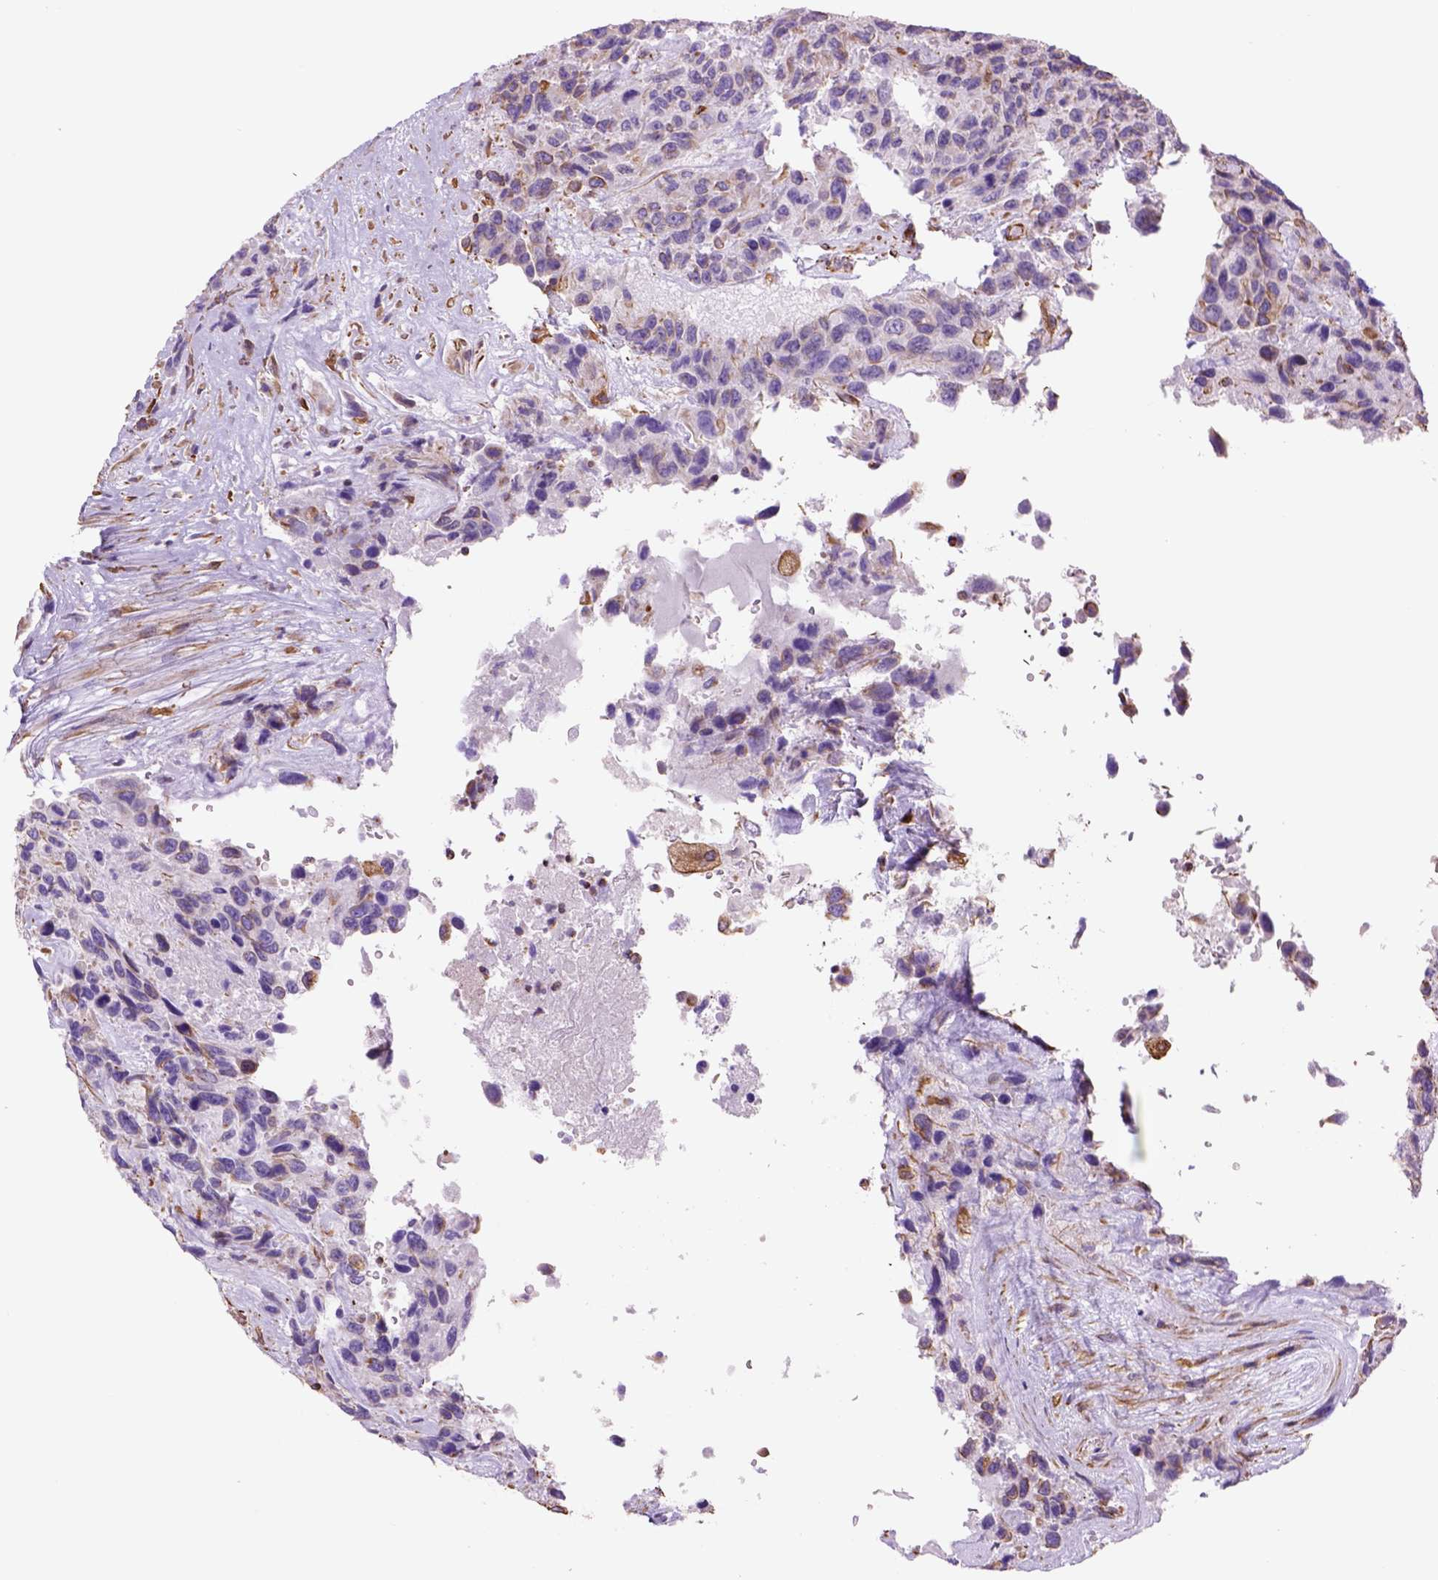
{"staining": {"intensity": "negative", "quantity": "none", "location": "none"}, "tissue": "urothelial cancer", "cell_type": "Tumor cells", "image_type": "cancer", "snomed": [{"axis": "morphology", "description": "Urothelial carcinoma, High grade"}, {"axis": "topography", "description": "Urinary bladder"}], "caption": "IHC photomicrograph of neoplastic tissue: urothelial cancer stained with DAB (3,3'-diaminobenzidine) shows no significant protein staining in tumor cells.", "gene": "ZZZ3", "patient": {"sex": "female", "age": 70}}